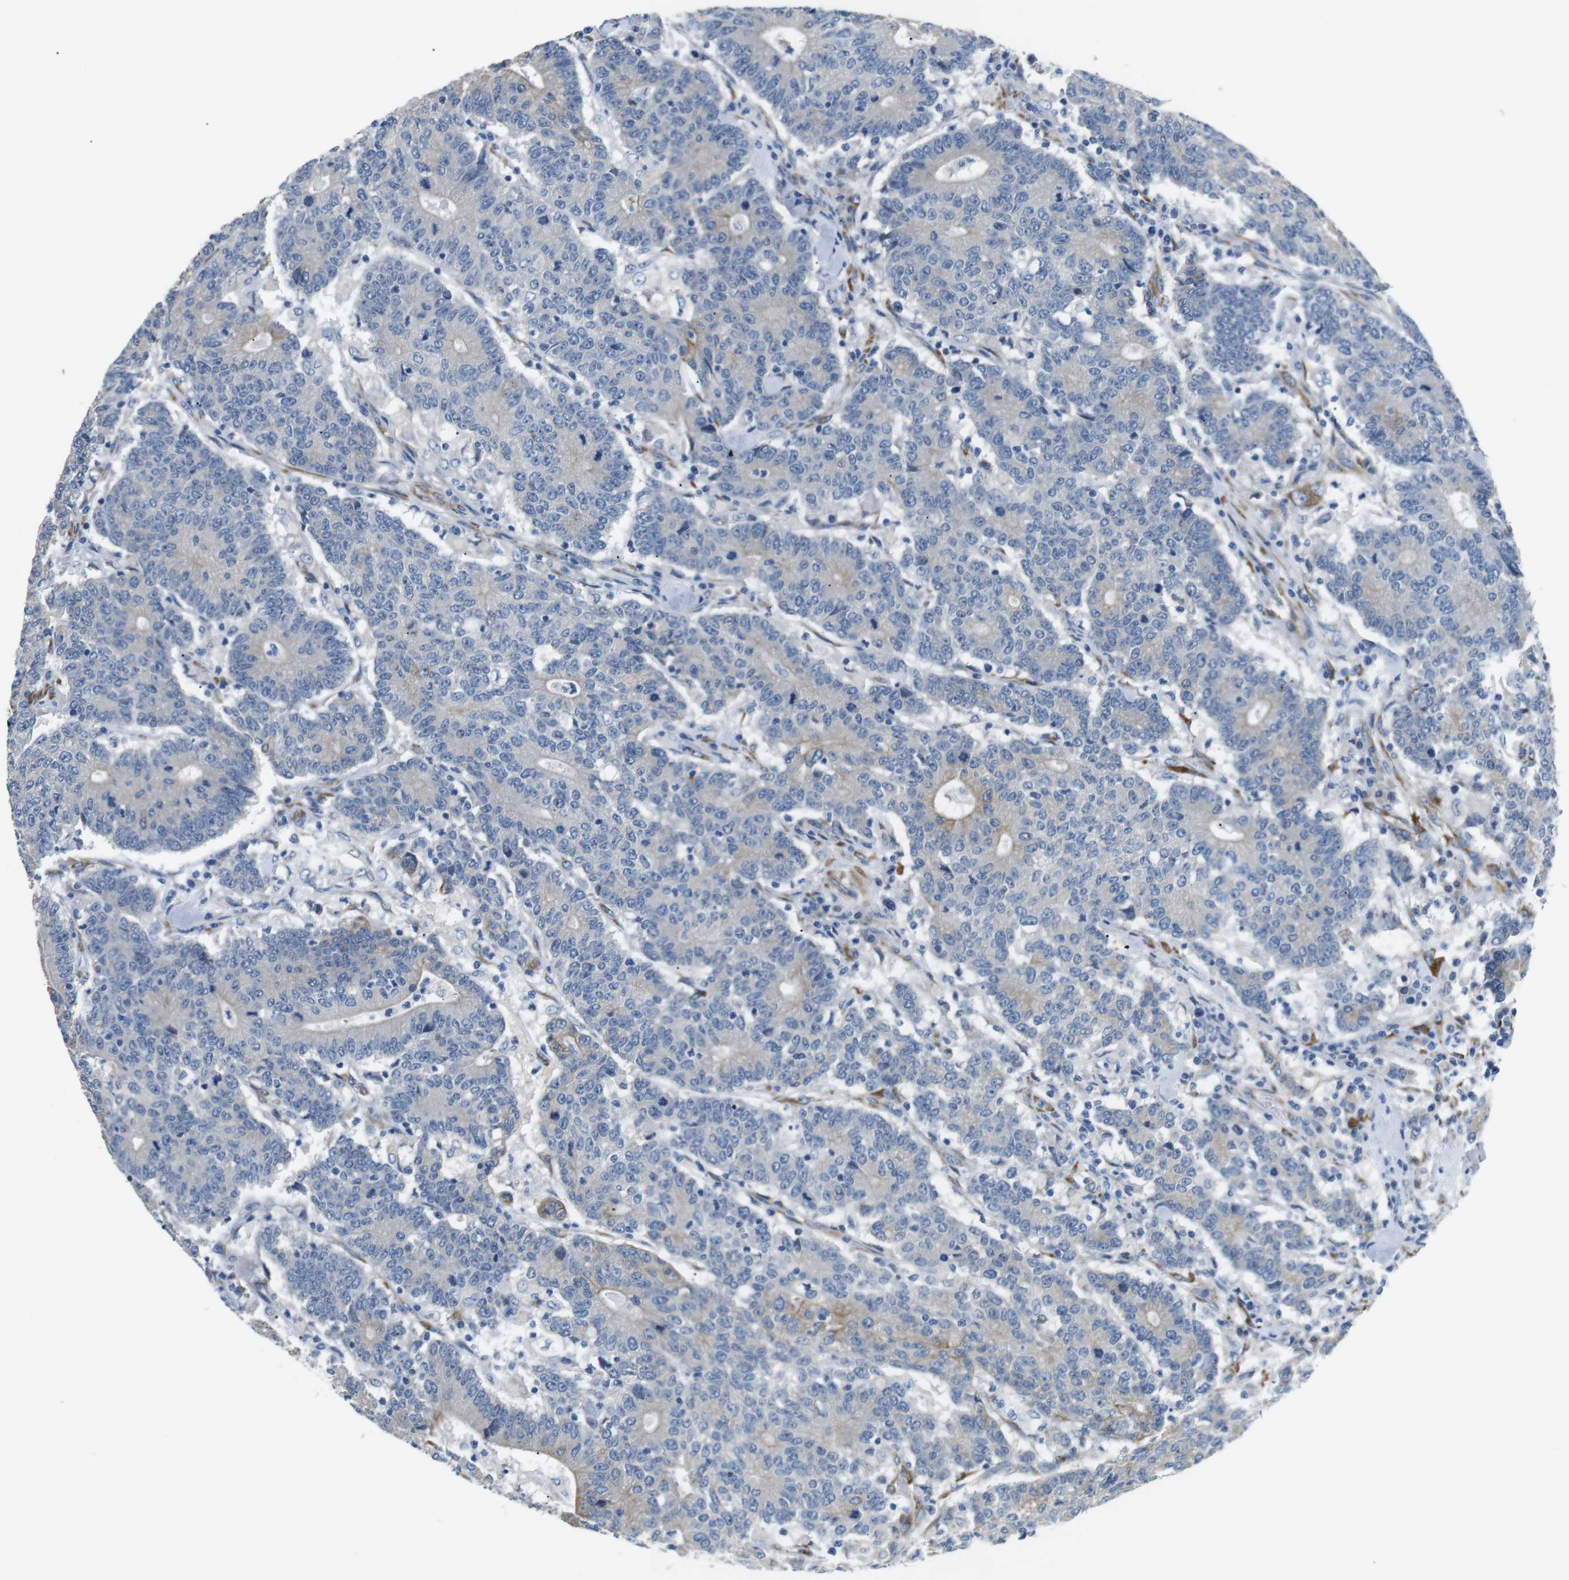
{"staining": {"intensity": "negative", "quantity": "none", "location": "none"}, "tissue": "colorectal cancer", "cell_type": "Tumor cells", "image_type": "cancer", "snomed": [{"axis": "morphology", "description": "Normal tissue, NOS"}, {"axis": "morphology", "description": "Adenocarcinoma, NOS"}, {"axis": "topography", "description": "Colon"}], "caption": "Tumor cells show no significant protein staining in adenocarcinoma (colorectal). (DAB immunohistochemistry (IHC) visualized using brightfield microscopy, high magnification).", "gene": "UNC5CL", "patient": {"sex": "female", "age": 75}}